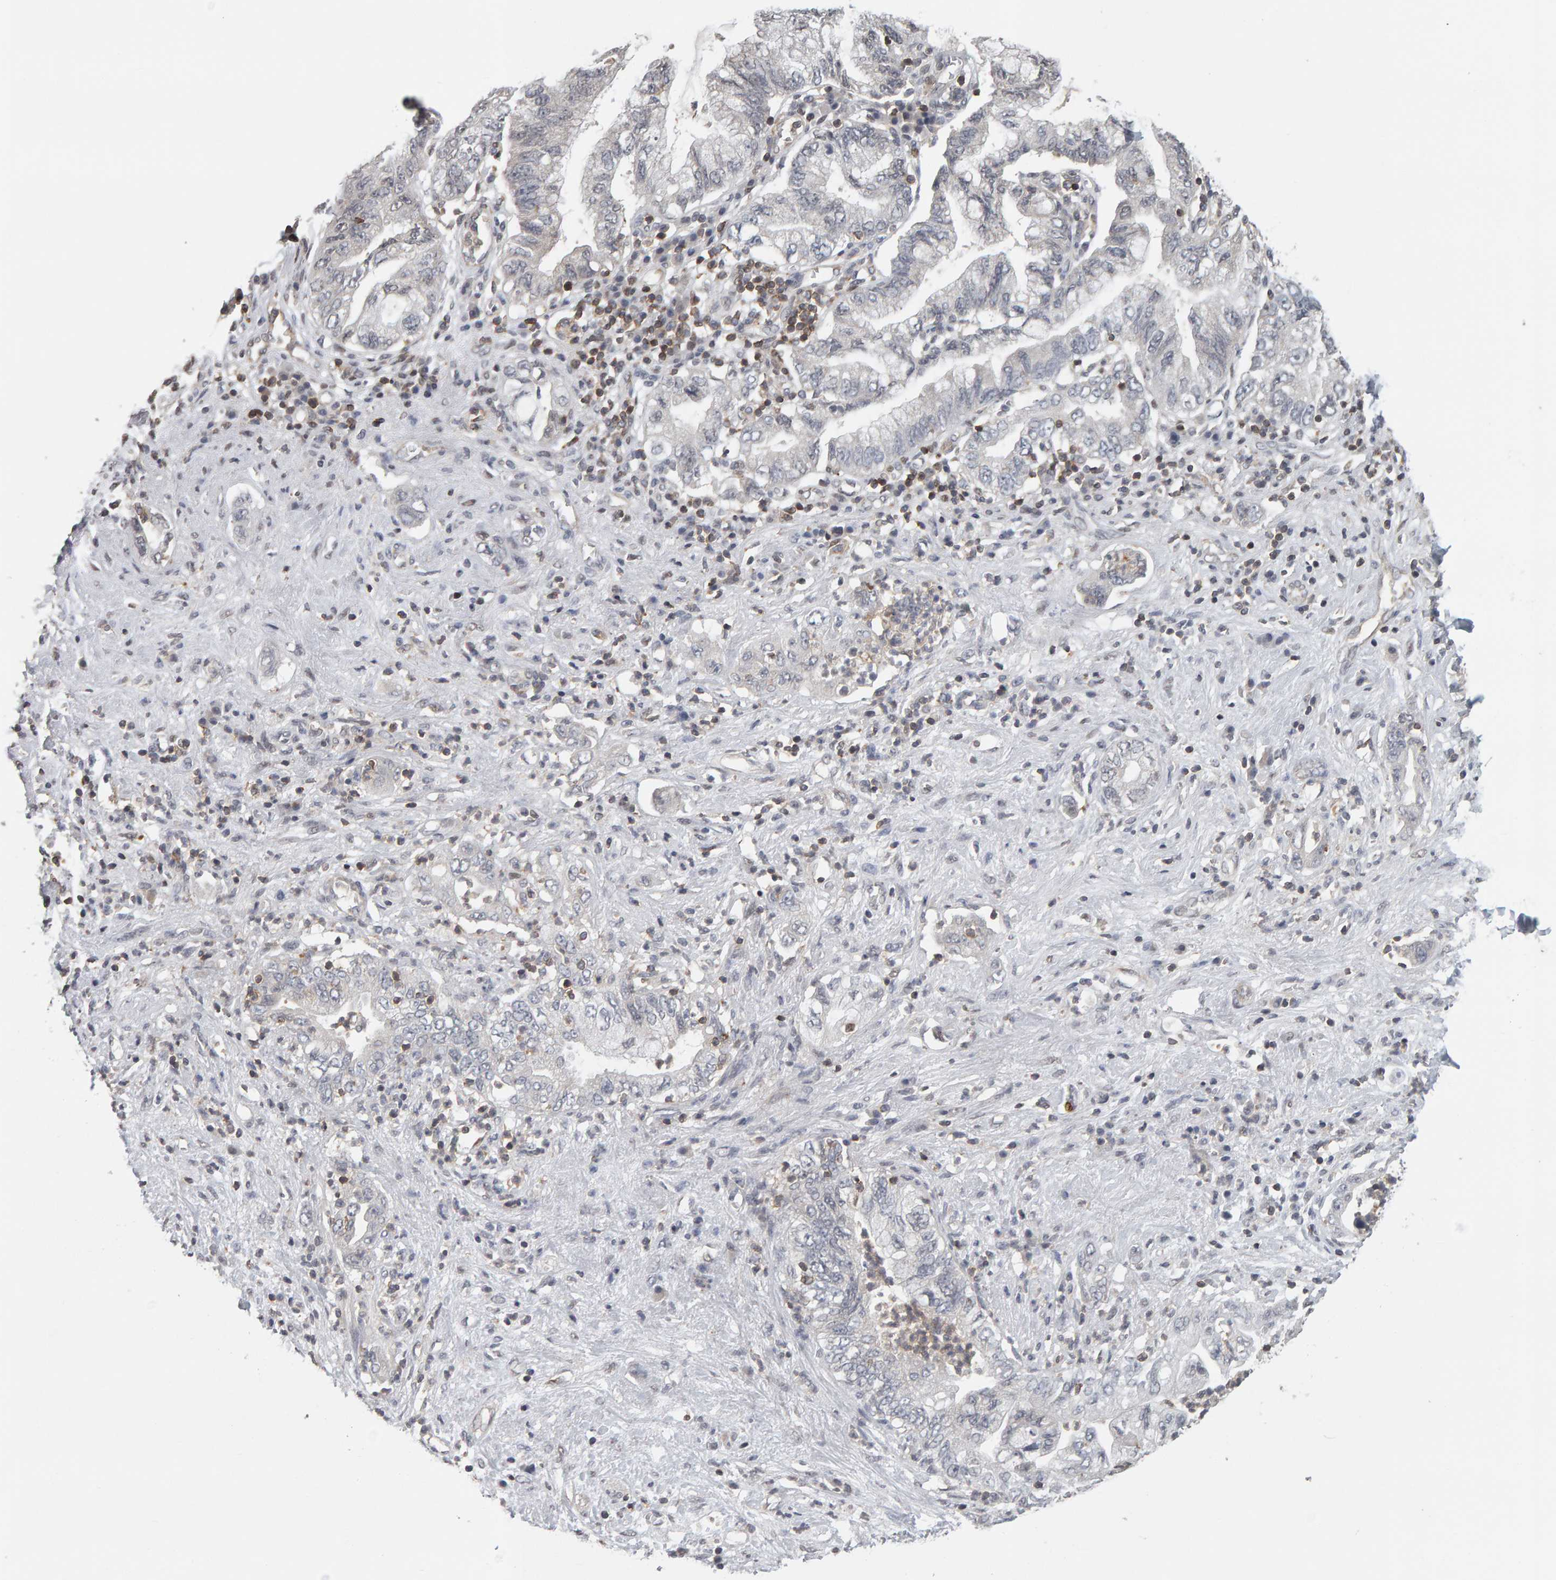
{"staining": {"intensity": "negative", "quantity": "none", "location": "none"}, "tissue": "pancreatic cancer", "cell_type": "Tumor cells", "image_type": "cancer", "snomed": [{"axis": "morphology", "description": "Adenocarcinoma, NOS"}, {"axis": "topography", "description": "Pancreas"}], "caption": "Micrograph shows no significant protein staining in tumor cells of pancreatic cancer (adenocarcinoma).", "gene": "TEFM", "patient": {"sex": "female", "age": 73}}